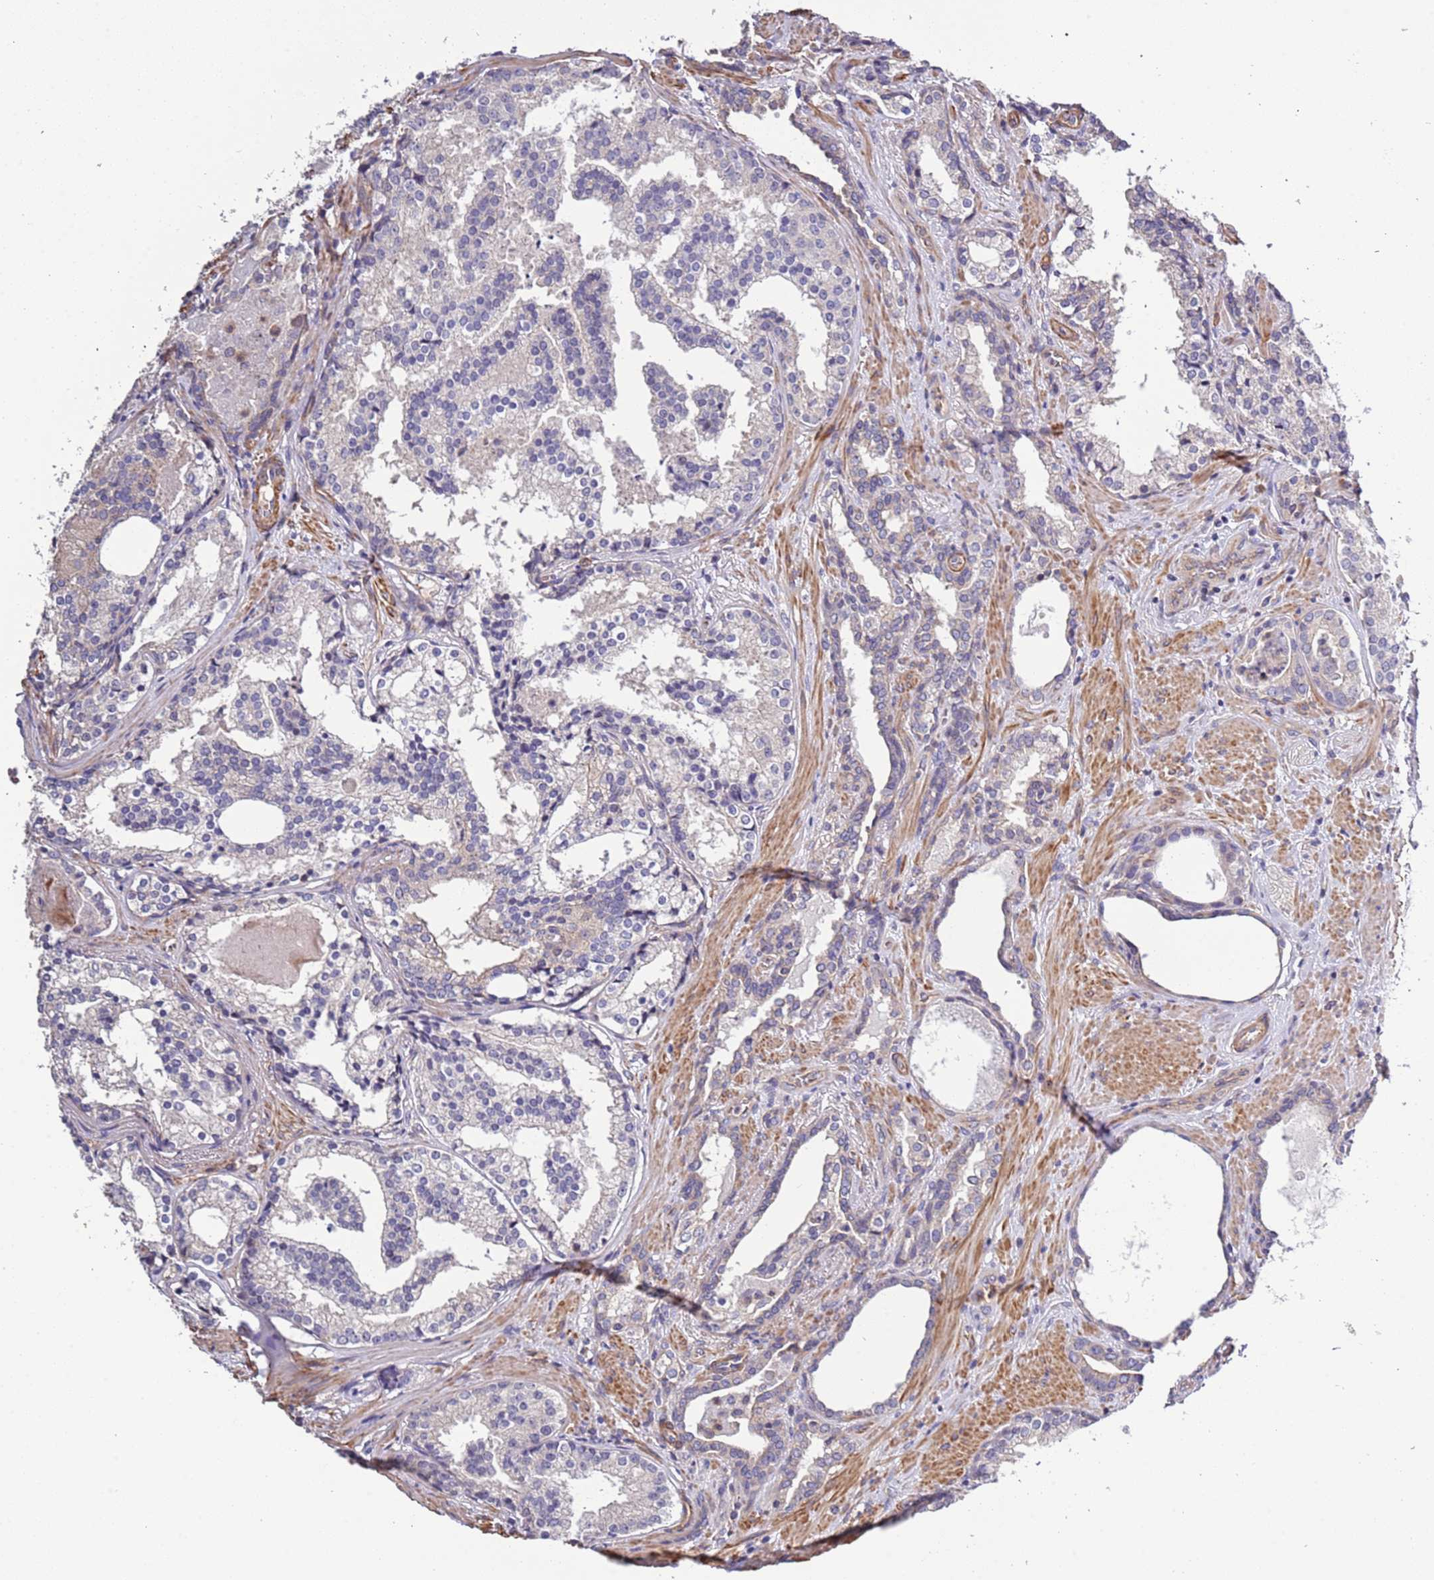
{"staining": {"intensity": "negative", "quantity": "none", "location": "none"}, "tissue": "prostate cancer", "cell_type": "Tumor cells", "image_type": "cancer", "snomed": [{"axis": "morphology", "description": "Adenocarcinoma, High grade"}, {"axis": "topography", "description": "Prostate"}], "caption": "High power microscopy micrograph of an IHC histopathology image of prostate adenocarcinoma (high-grade), revealing no significant staining in tumor cells.", "gene": "LAMB4", "patient": {"sex": "male", "age": 58}}